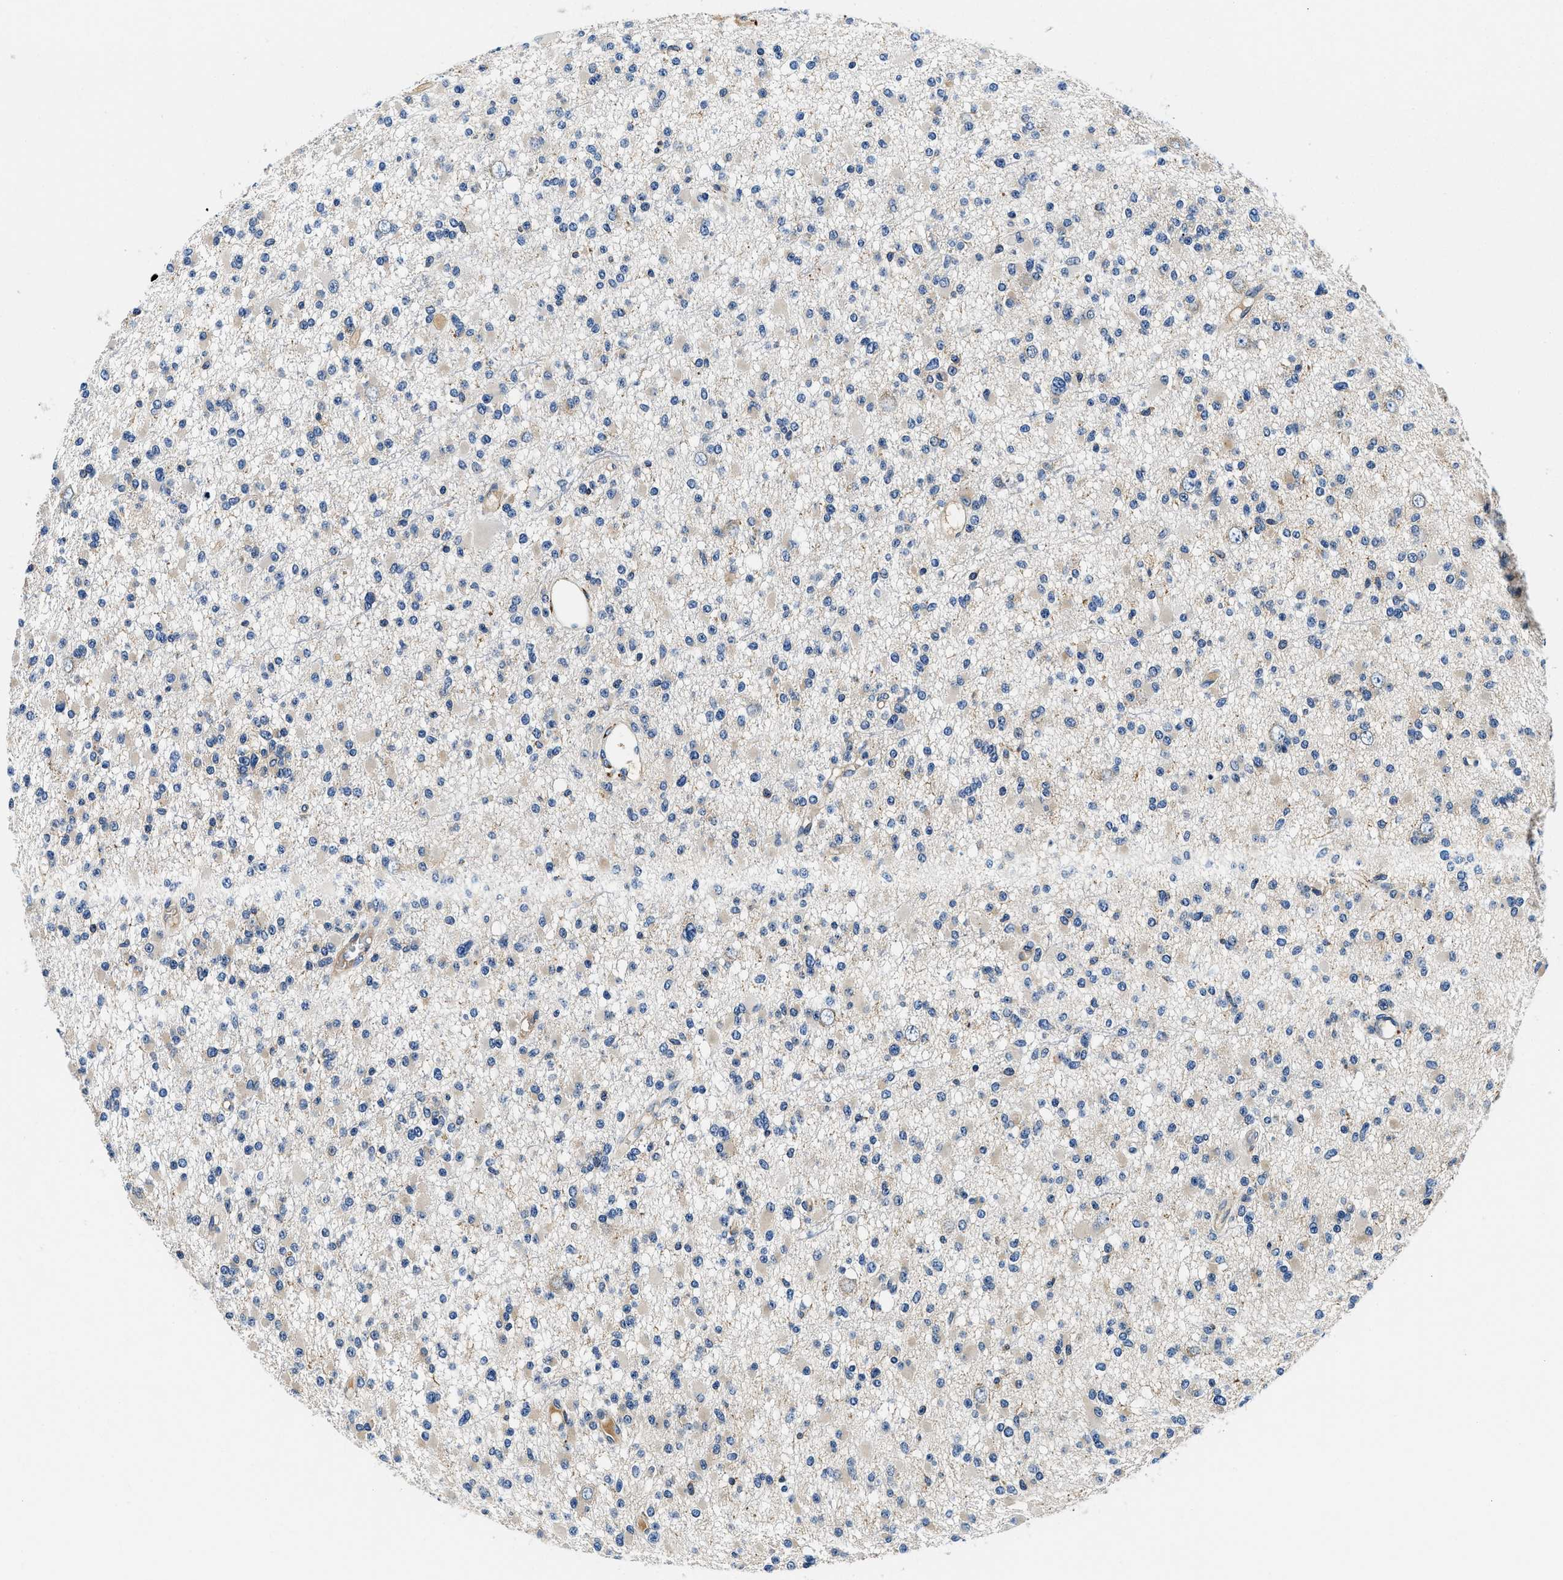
{"staining": {"intensity": "weak", "quantity": "<25%", "location": "cytoplasmic/membranous"}, "tissue": "glioma", "cell_type": "Tumor cells", "image_type": "cancer", "snomed": [{"axis": "morphology", "description": "Glioma, malignant, Low grade"}, {"axis": "topography", "description": "Brain"}], "caption": "This micrograph is of malignant glioma (low-grade) stained with immunohistochemistry to label a protein in brown with the nuclei are counter-stained blue. There is no positivity in tumor cells.", "gene": "ZFAND3", "patient": {"sex": "female", "age": 22}}